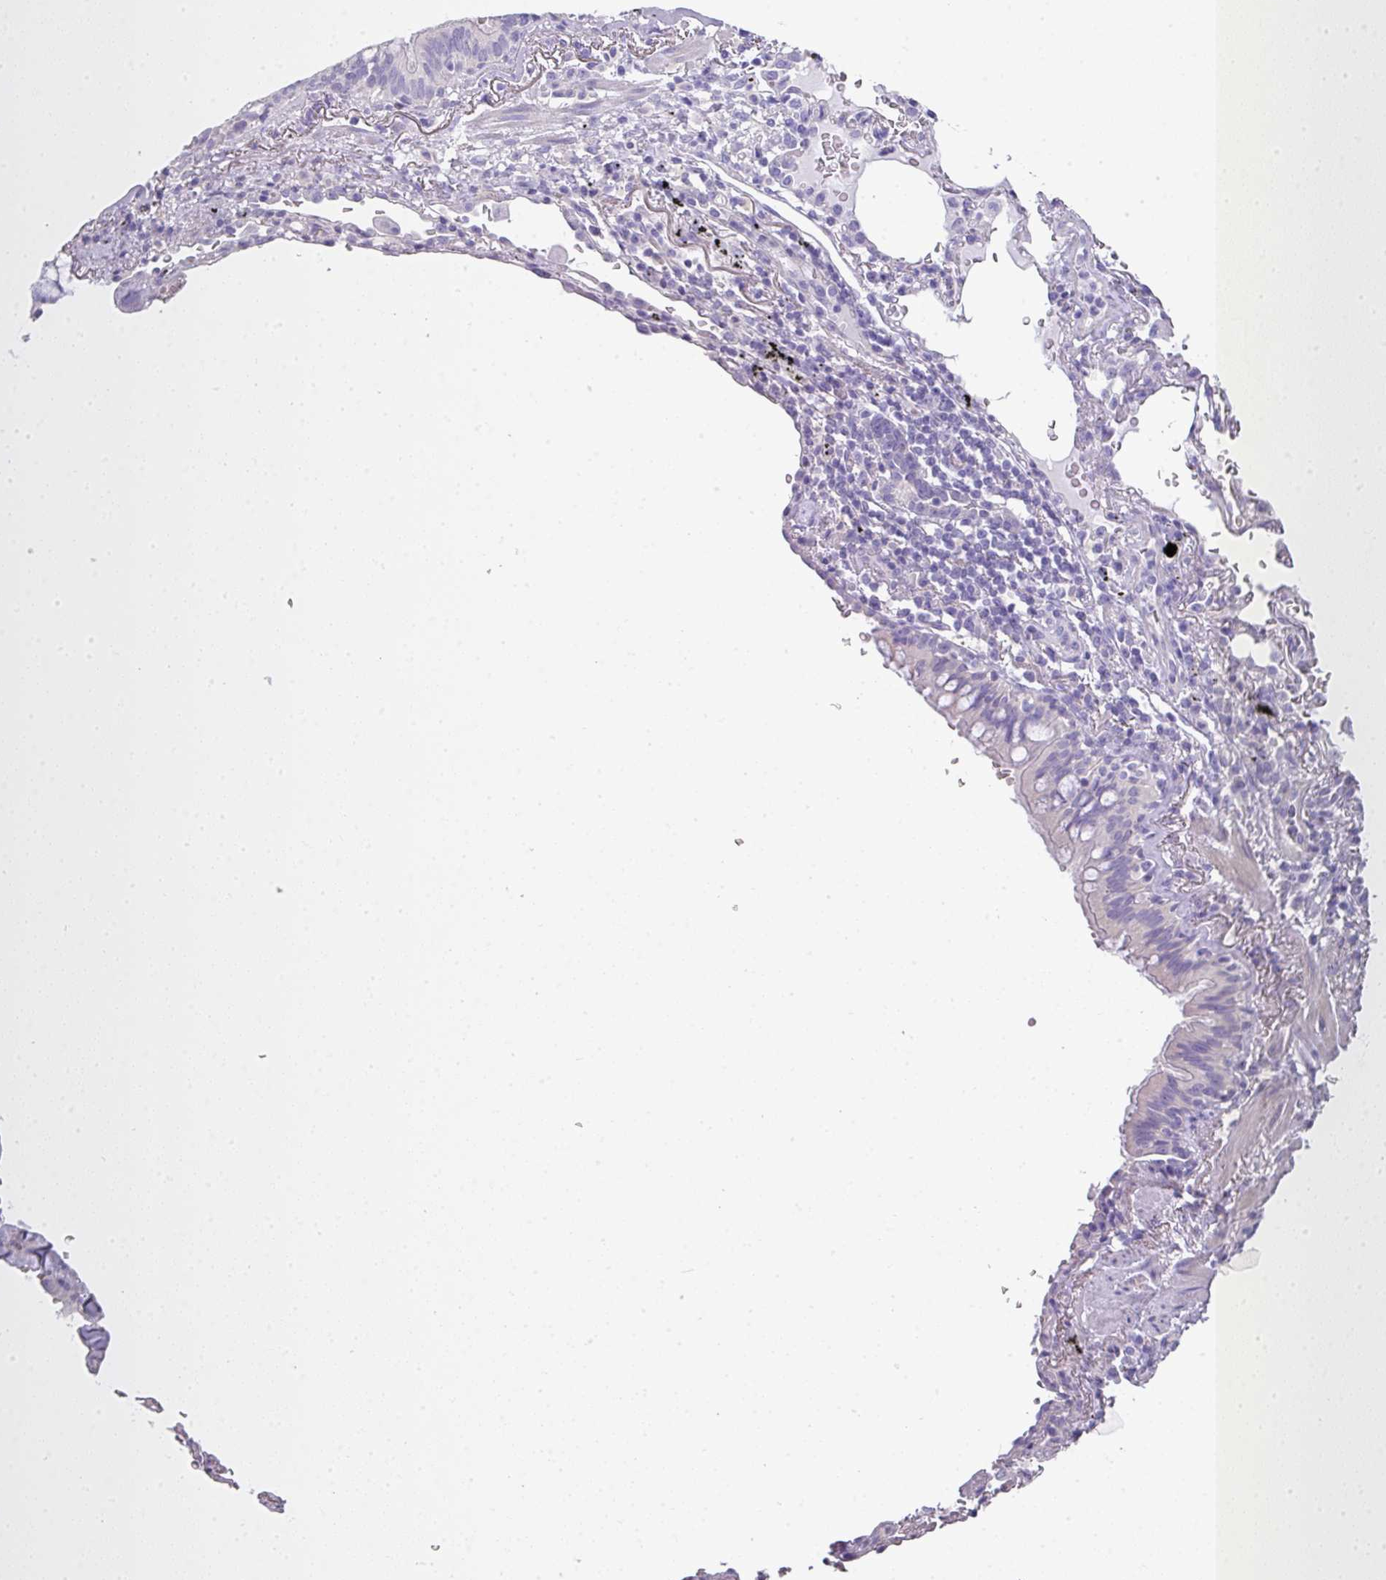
{"staining": {"intensity": "negative", "quantity": "none", "location": "none"}, "tissue": "soft tissue", "cell_type": "Fibroblasts", "image_type": "normal", "snomed": [{"axis": "morphology", "description": "Normal tissue, NOS"}, {"axis": "topography", "description": "Cartilage tissue"}, {"axis": "topography", "description": "Bronchus"}], "caption": "Immunohistochemical staining of normal soft tissue reveals no significant staining in fibroblasts. (Stains: DAB immunohistochemistry (IHC) with hematoxylin counter stain, Microscopy: brightfield microscopy at high magnification).", "gene": "GLI4", "patient": {"sex": "female", "age": 72}}